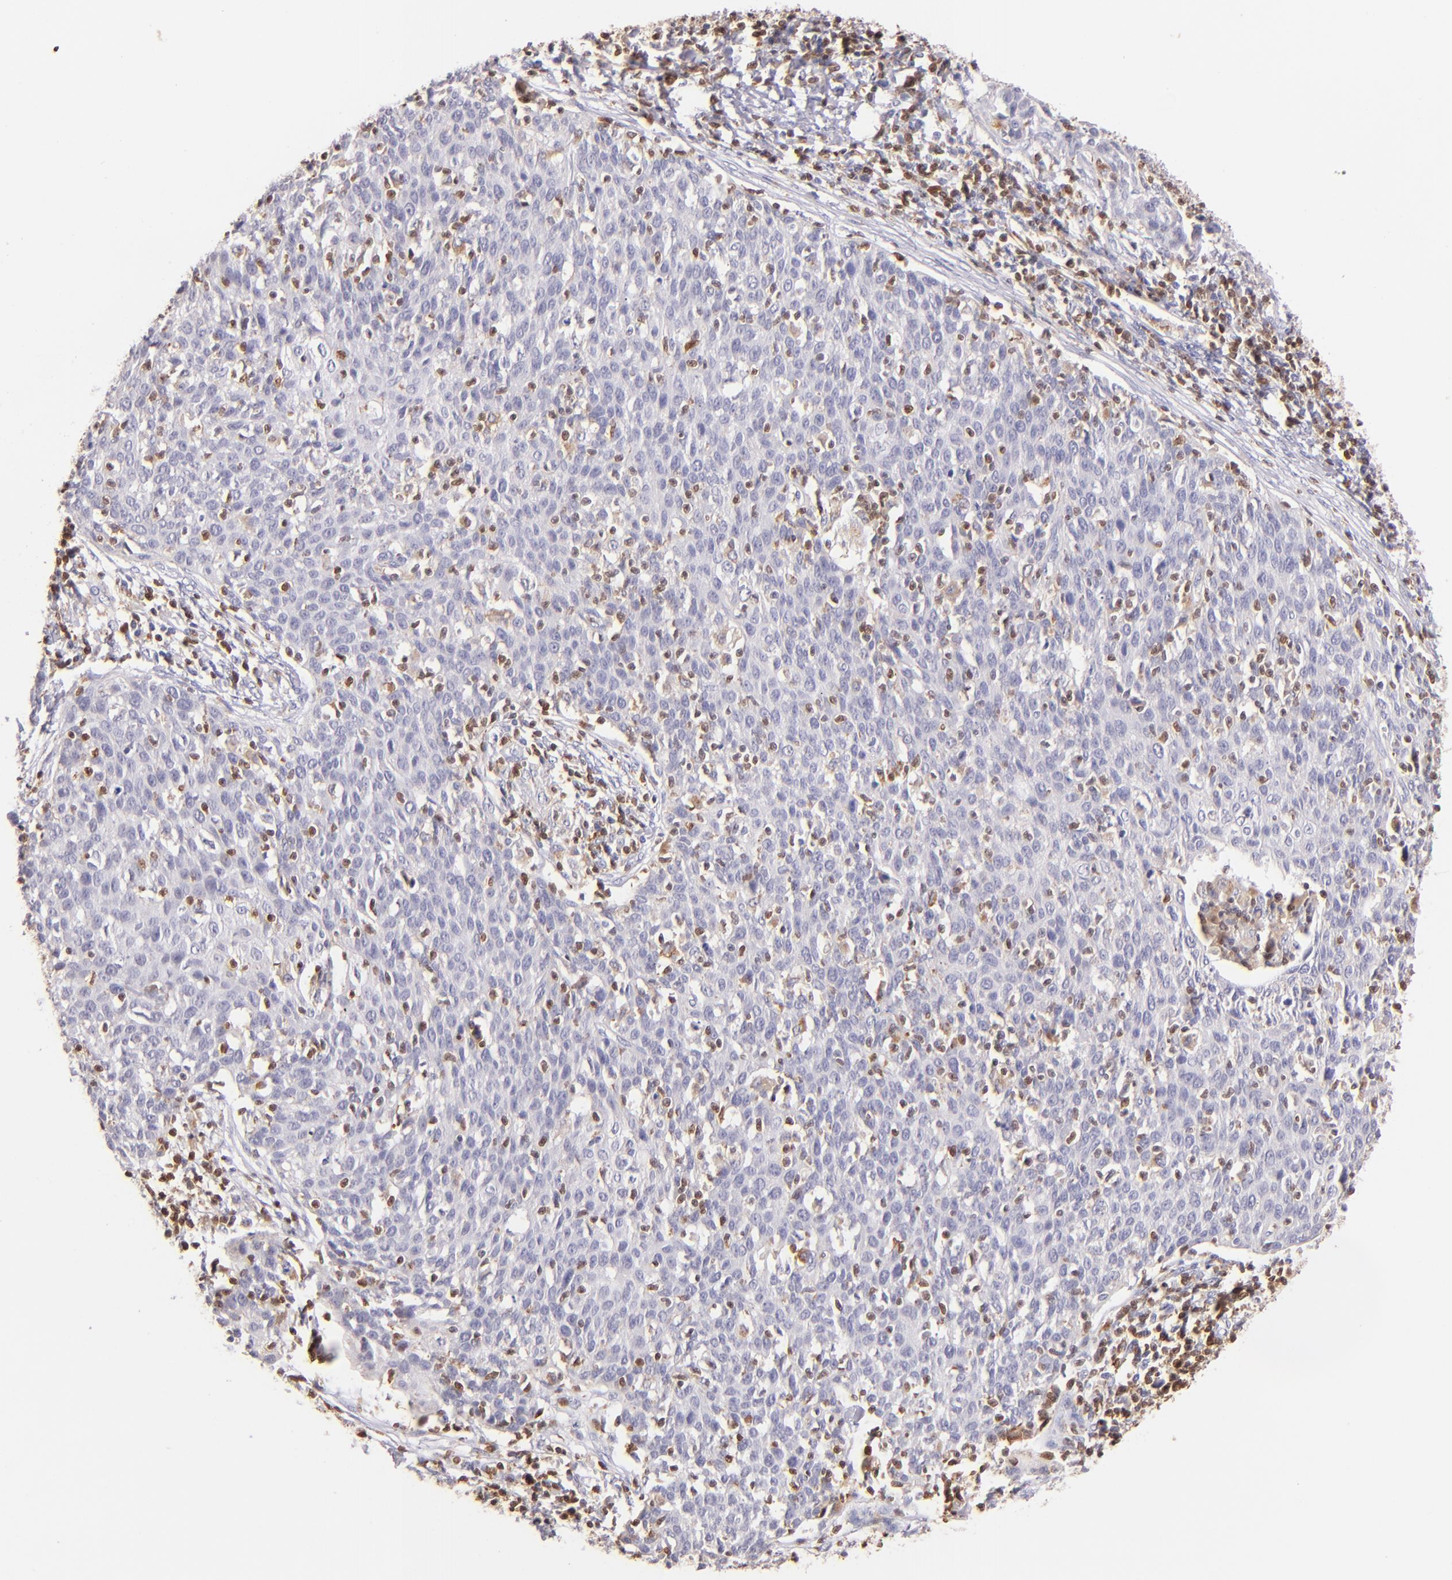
{"staining": {"intensity": "negative", "quantity": "none", "location": "none"}, "tissue": "cervical cancer", "cell_type": "Tumor cells", "image_type": "cancer", "snomed": [{"axis": "morphology", "description": "Squamous cell carcinoma, NOS"}, {"axis": "topography", "description": "Cervix"}], "caption": "Photomicrograph shows no protein positivity in tumor cells of squamous cell carcinoma (cervical) tissue.", "gene": "ZAP70", "patient": {"sex": "female", "age": 38}}